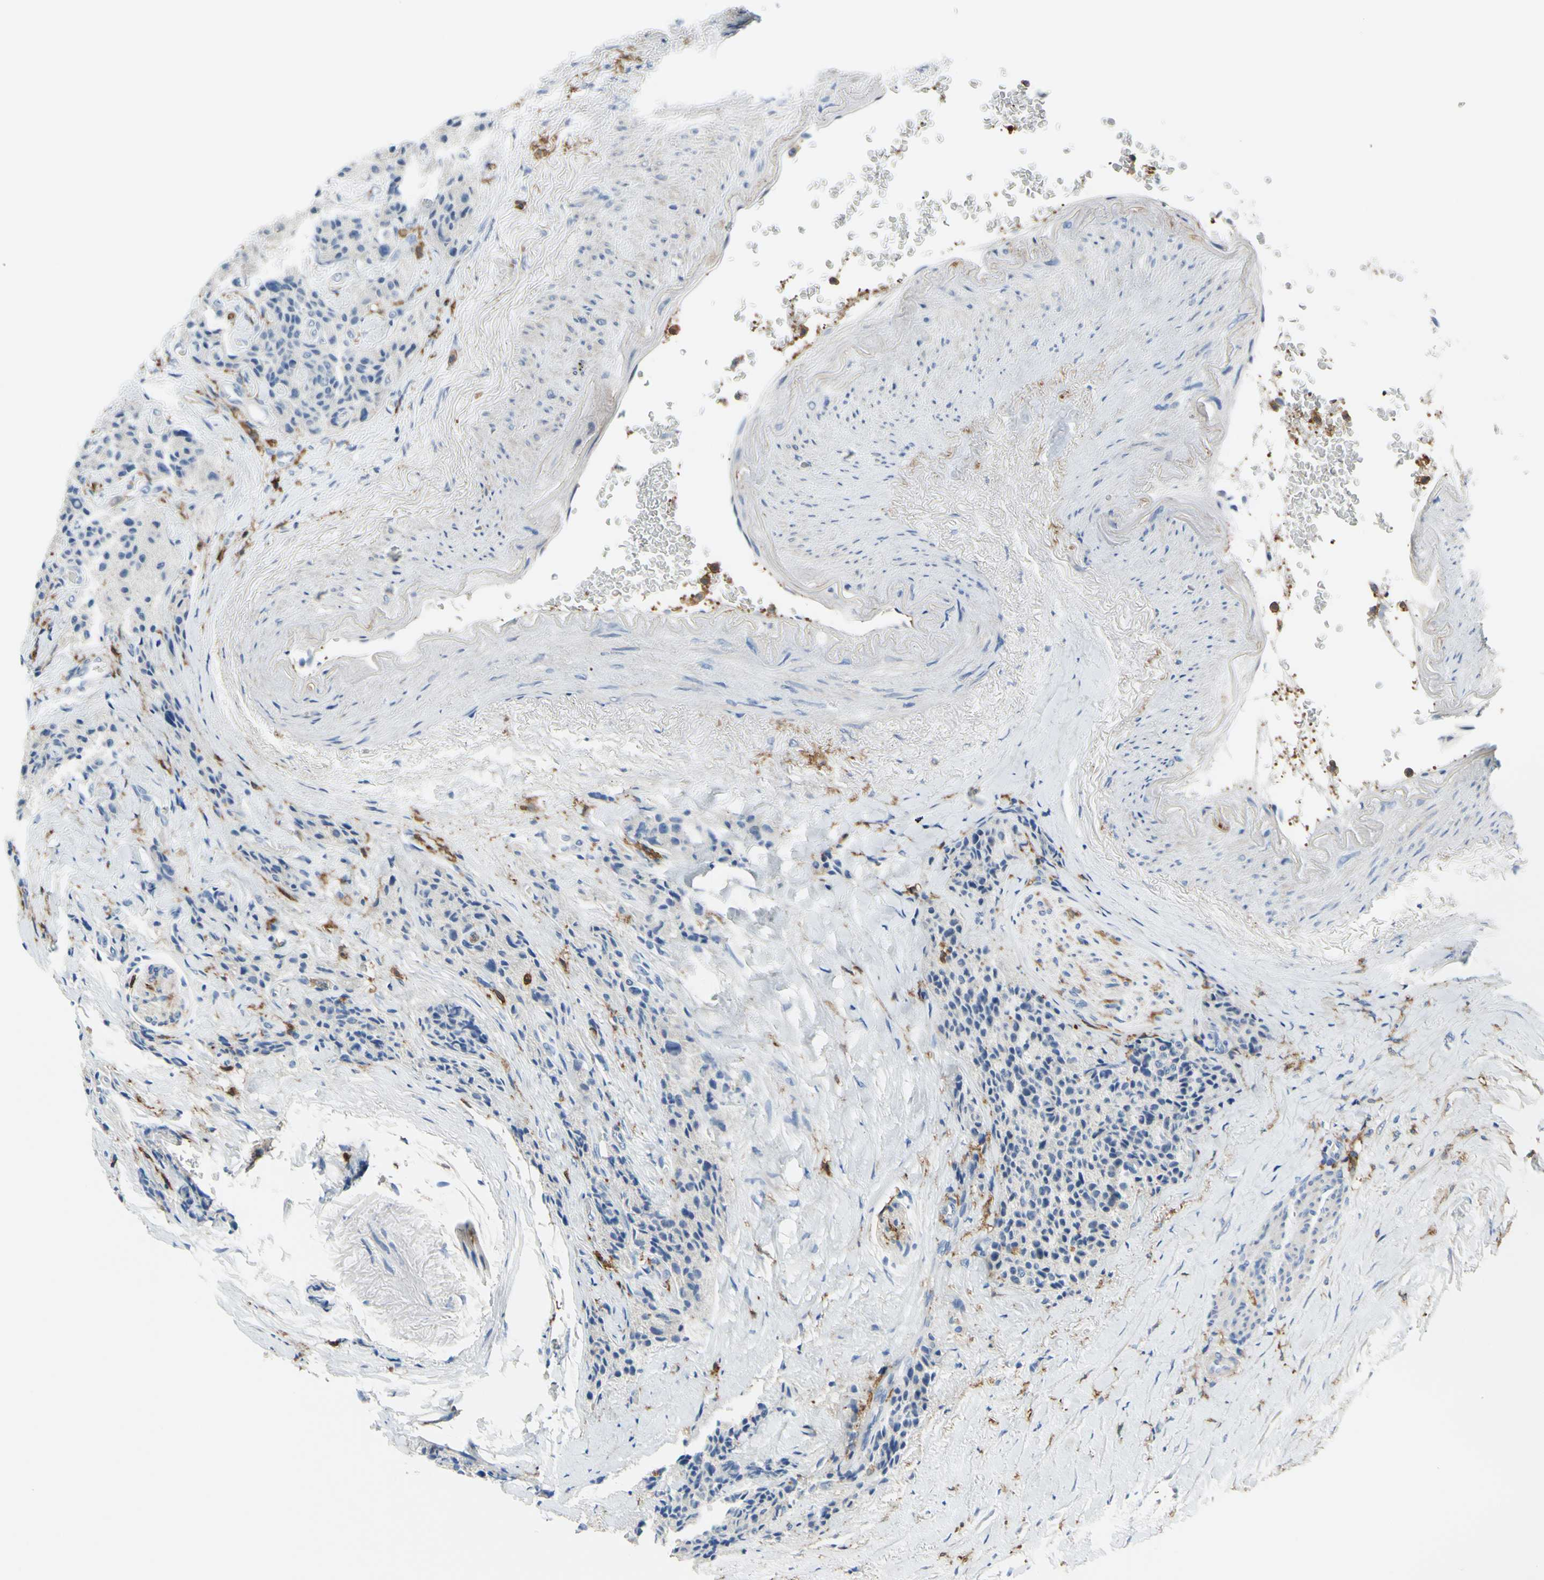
{"staining": {"intensity": "negative", "quantity": "none", "location": "none"}, "tissue": "carcinoid", "cell_type": "Tumor cells", "image_type": "cancer", "snomed": [{"axis": "morphology", "description": "Carcinoid, malignant, NOS"}, {"axis": "topography", "description": "Colon"}], "caption": "This image is of malignant carcinoid stained with IHC to label a protein in brown with the nuclei are counter-stained blue. There is no expression in tumor cells. (Brightfield microscopy of DAB (3,3'-diaminobenzidine) IHC at high magnification).", "gene": "FCGR2A", "patient": {"sex": "female", "age": 61}}